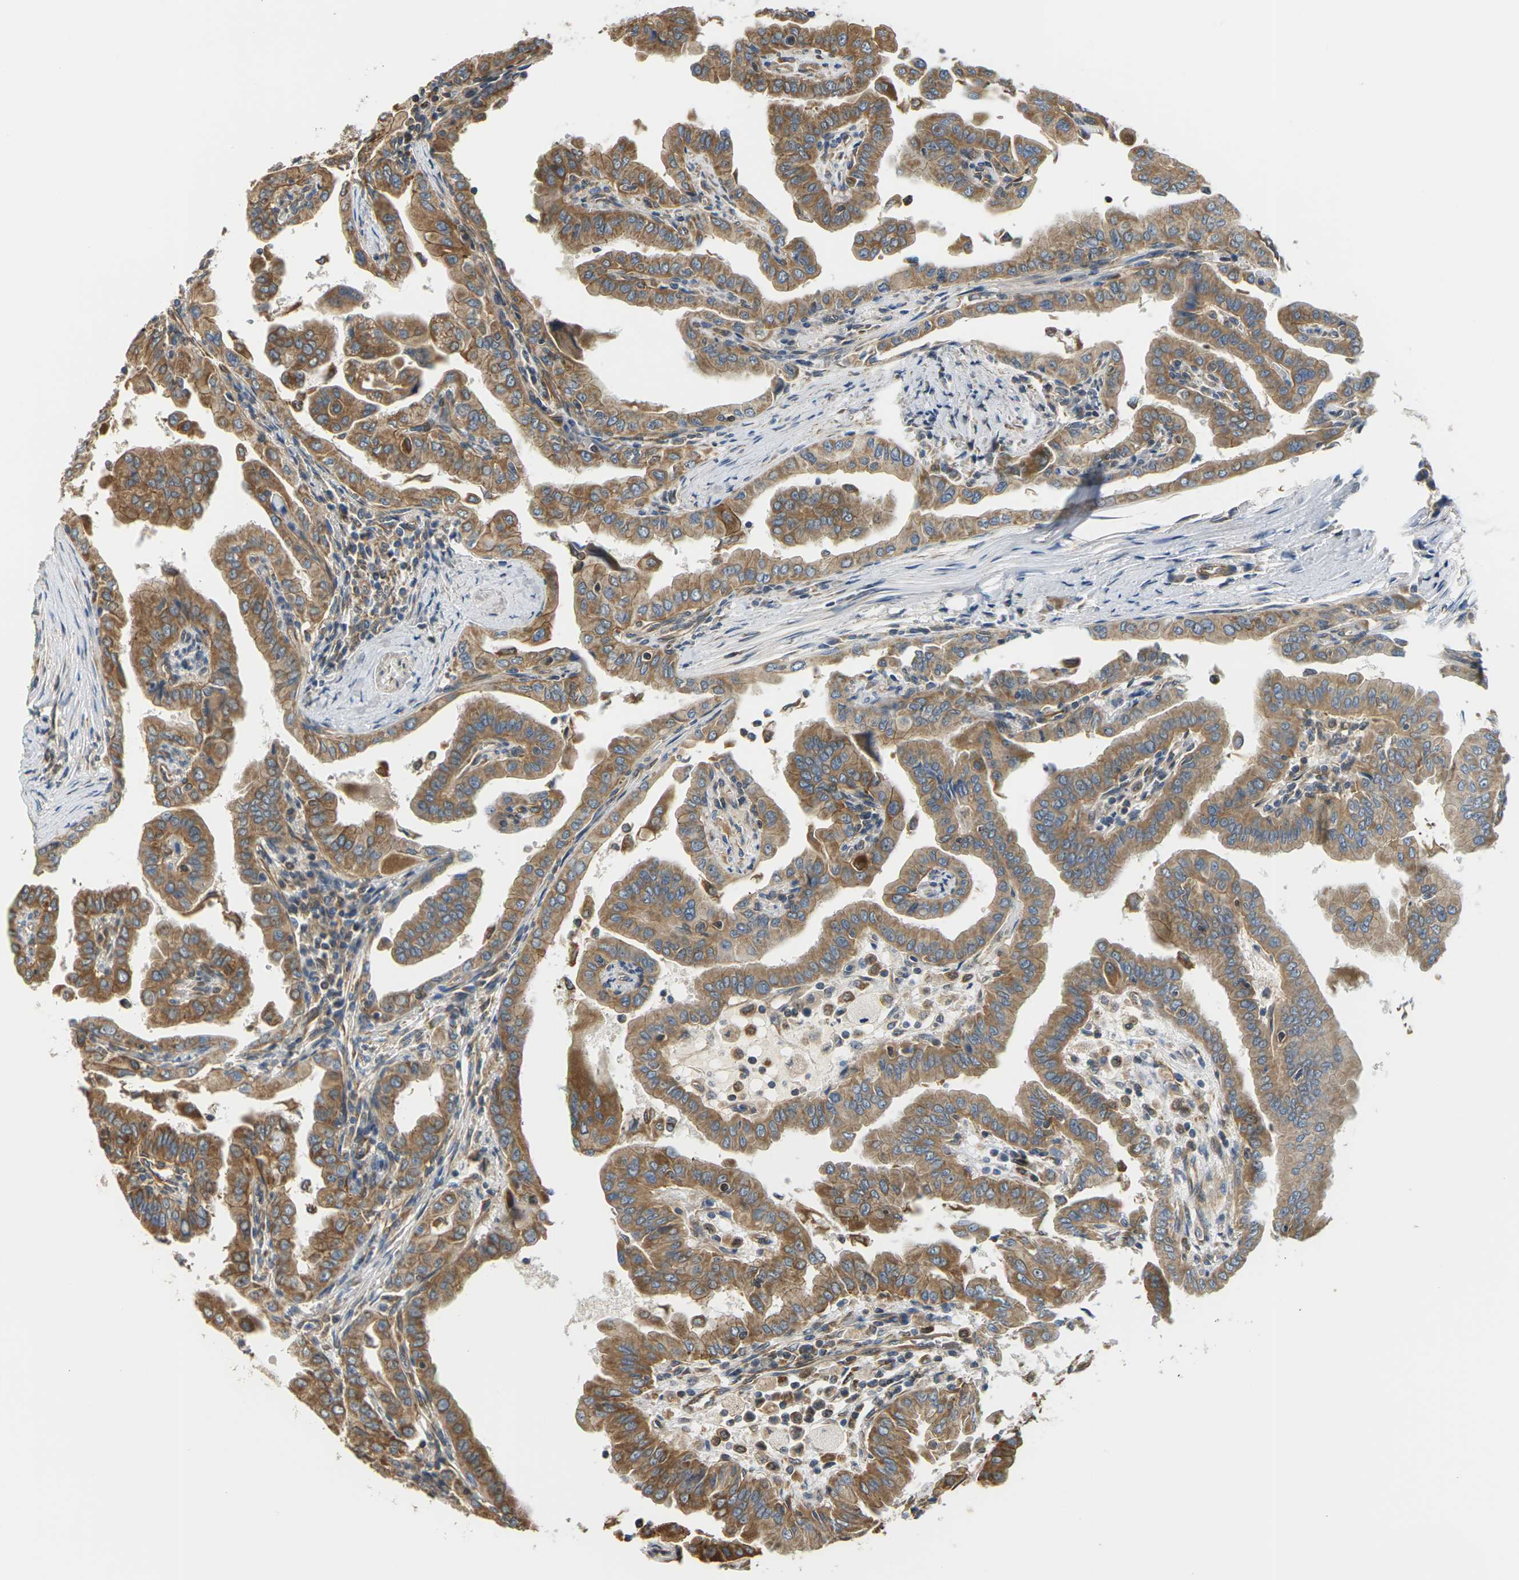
{"staining": {"intensity": "moderate", "quantity": ">75%", "location": "cytoplasmic/membranous"}, "tissue": "thyroid cancer", "cell_type": "Tumor cells", "image_type": "cancer", "snomed": [{"axis": "morphology", "description": "Papillary adenocarcinoma, NOS"}, {"axis": "topography", "description": "Thyroid gland"}], "caption": "This micrograph exhibits immunohistochemistry staining of human thyroid cancer (papillary adenocarcinoma), with medium moderate cytoplasmic/membranous staining in about >75% of tumor cells.", "gene": "PCDHB4", "patient": {"sex": "male", "age": 33}}